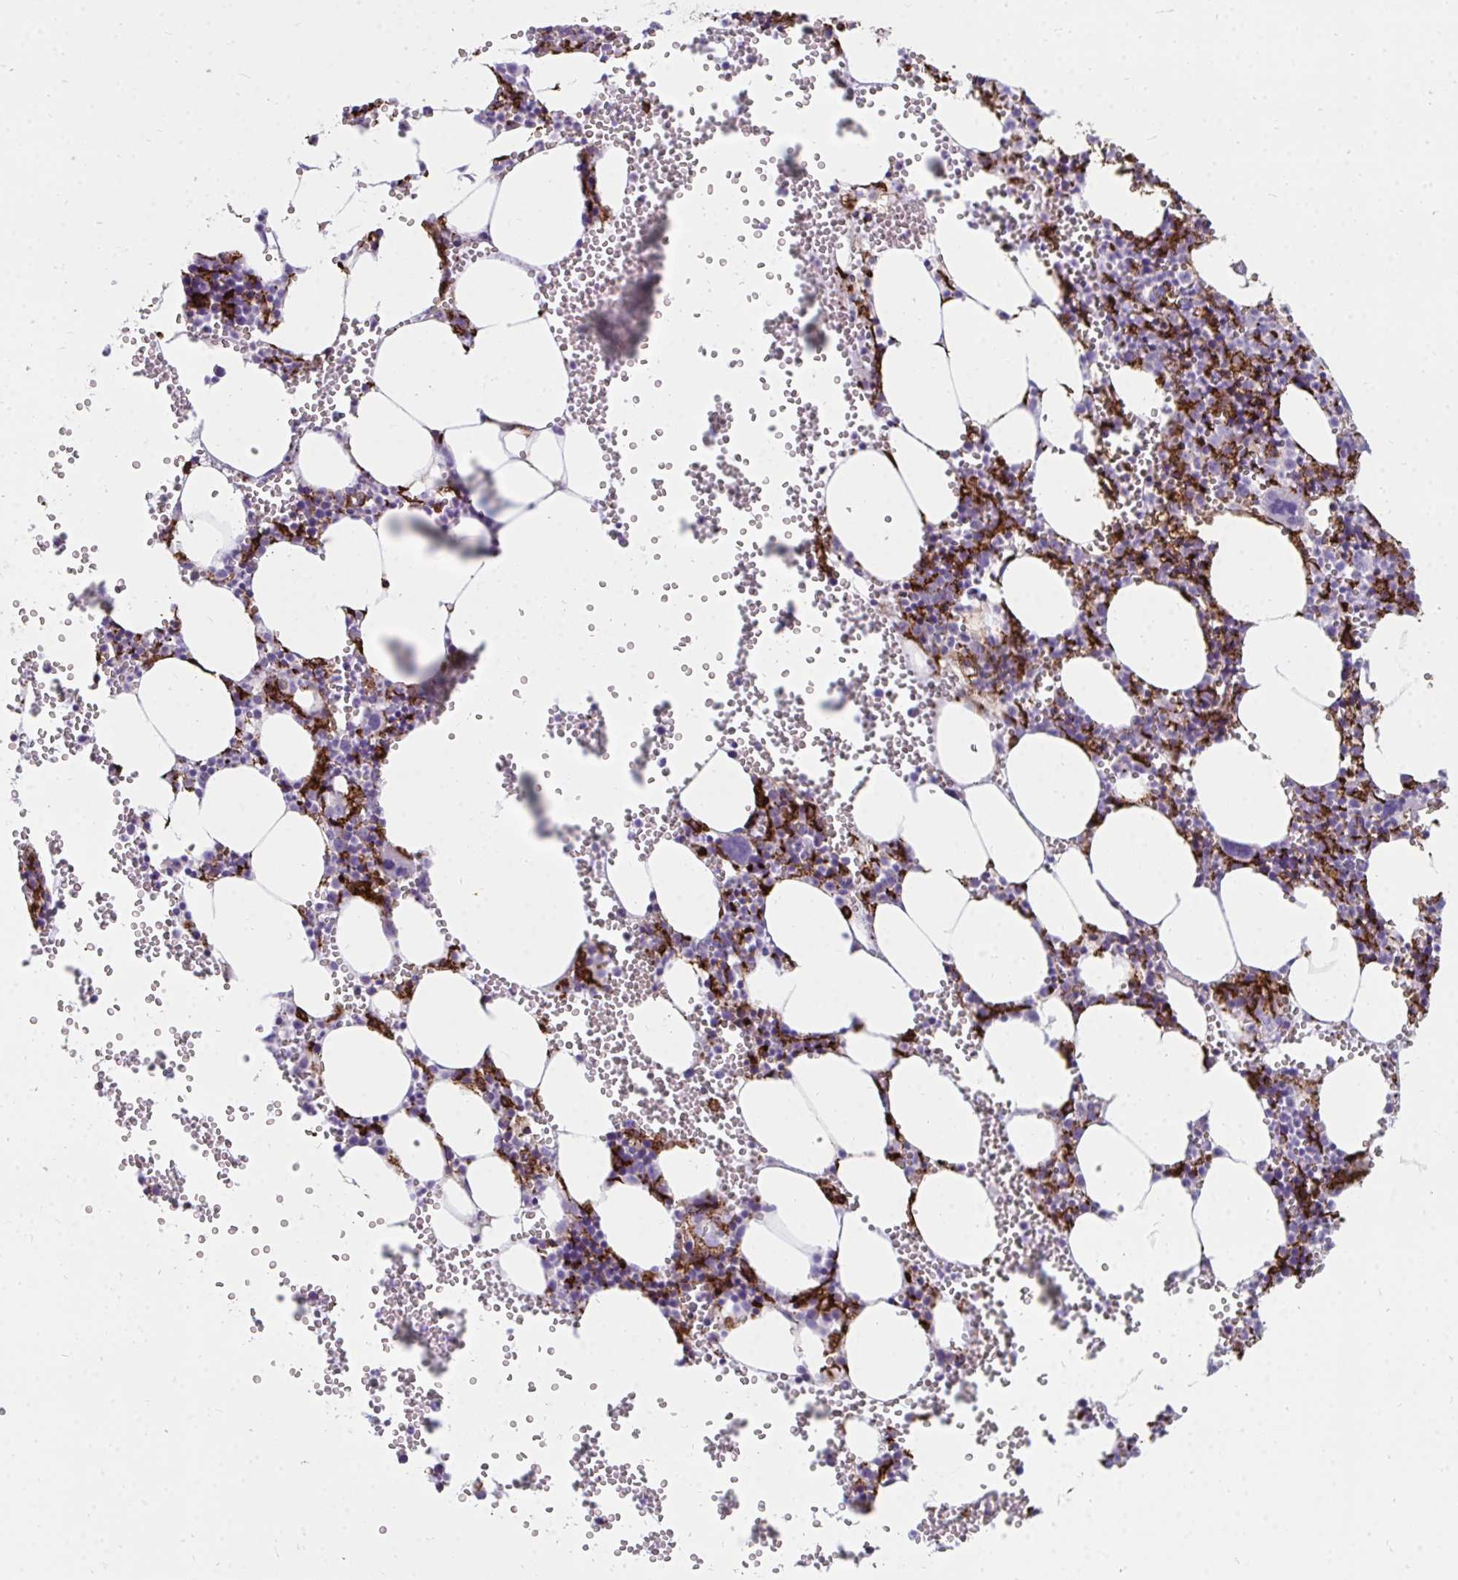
{"staining": {"intensity": "strong", "quantity": "<25%", "location": "cytoplasmic/membranous"}, "tissue": "bone marrow", "cell_type": "Hematopoietic cells", "image_type": "normal", "snomed": [{"axis": "morphology", "description": "Normal tissue, NOS"}, {"axis": "topography", "description": "Bone marrow"}], "caption": "DAB immunohistochemical staining of benign bone marrow displays strong cytoplasmic/membranous protein positivity in about <25% of hematopoietic cells.", "gene": "CD163", "patient": {"sex": "female", "age": 80}}